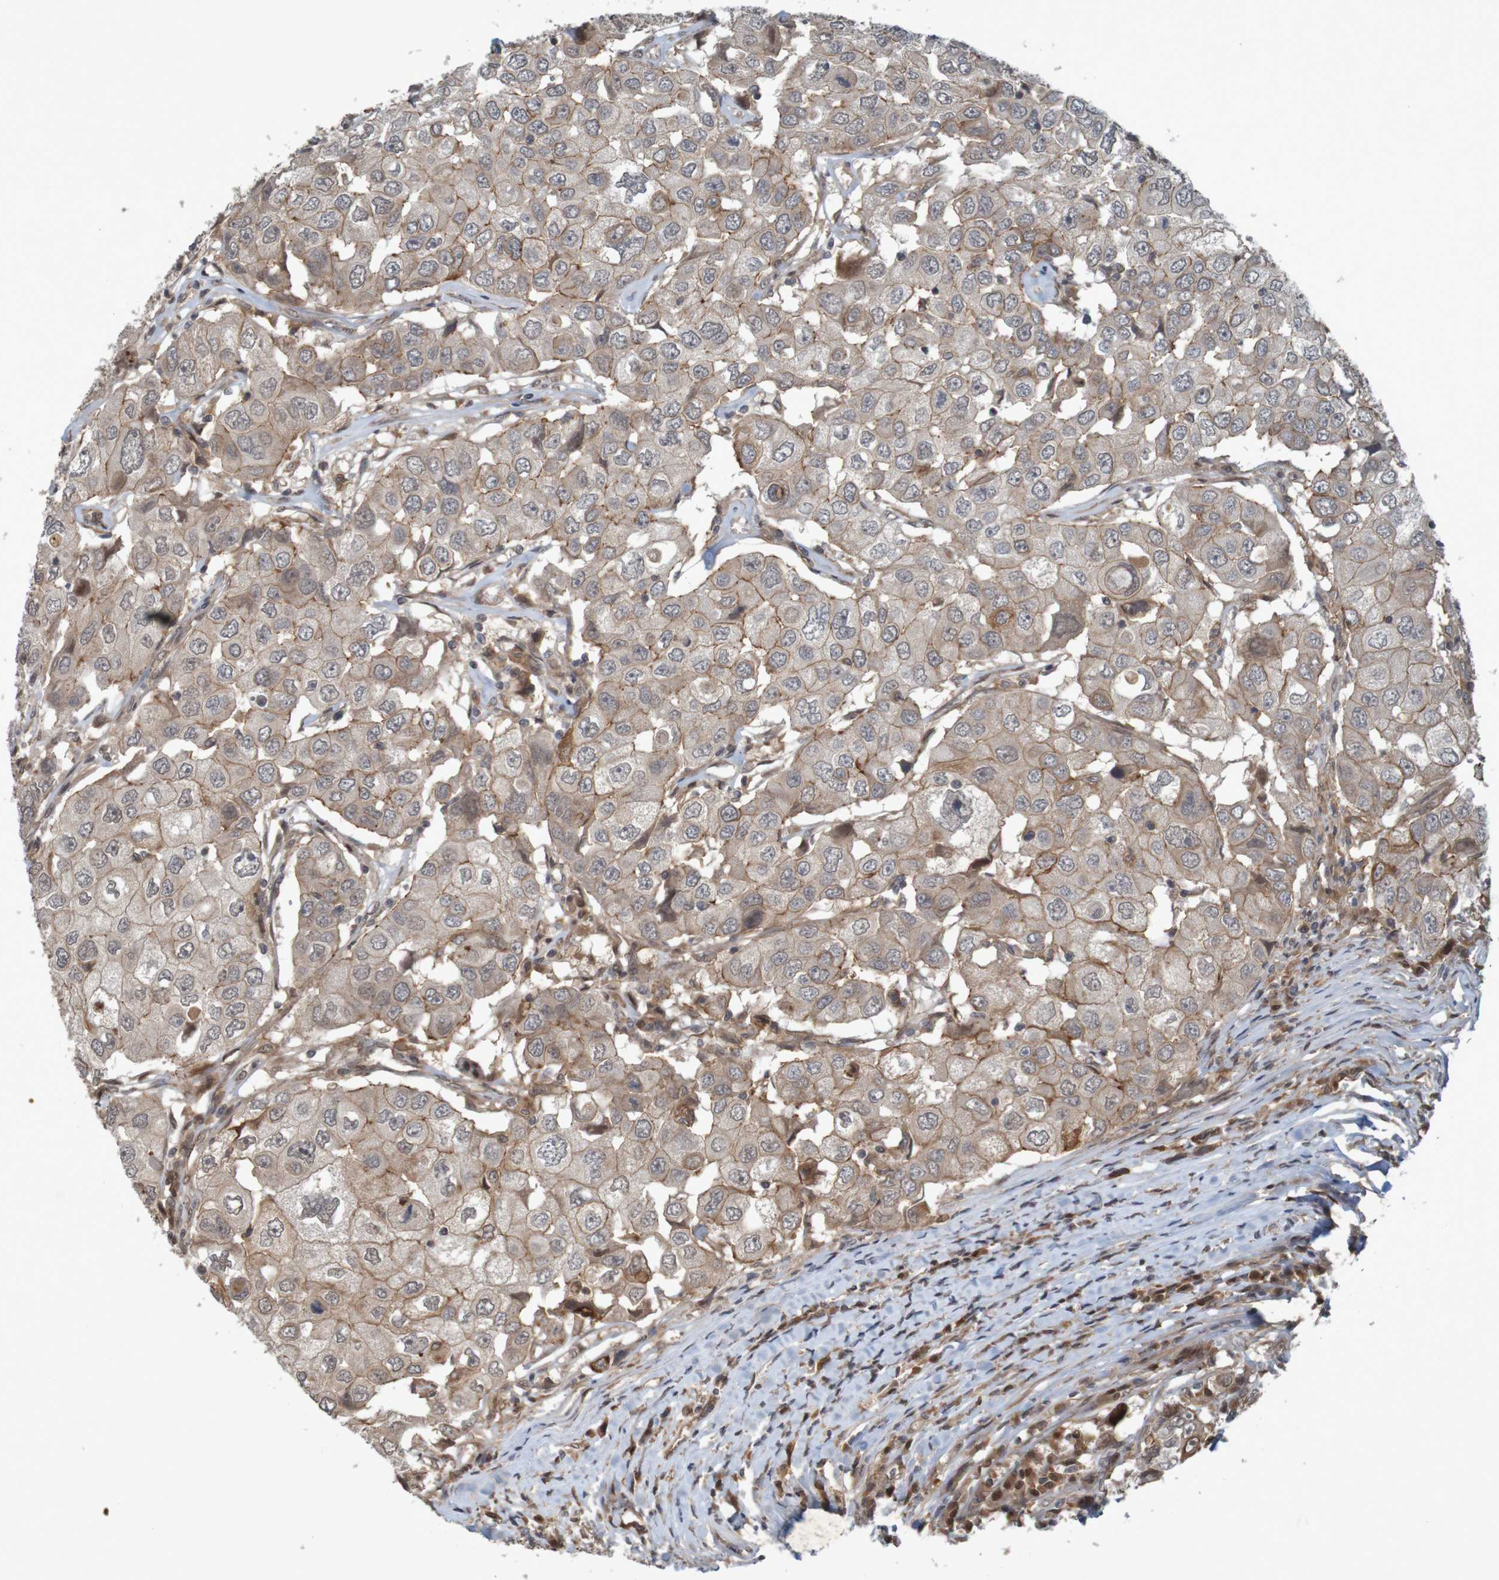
{"staining": {"intensity": "moderate", "quantity": "25%-75%", "location": "cytoplasmic/membranous"}, "tissue": "breast cancer", "cell_type": "Tumor cells", "image_type": "cancer", "snomed": [{"axis": "morphology", "description": "Duct carcinoma"}, {"axis": "topography", "description": "Breast"}], "caption": "Breast cancer stained for a protein (brown) displays moderate cytoplasmic/membranous positive staining in approximately 25%-75% of tumor cells.", "gene": "ARHGEF11", "patient": {"sex": "female", "age": 27}}